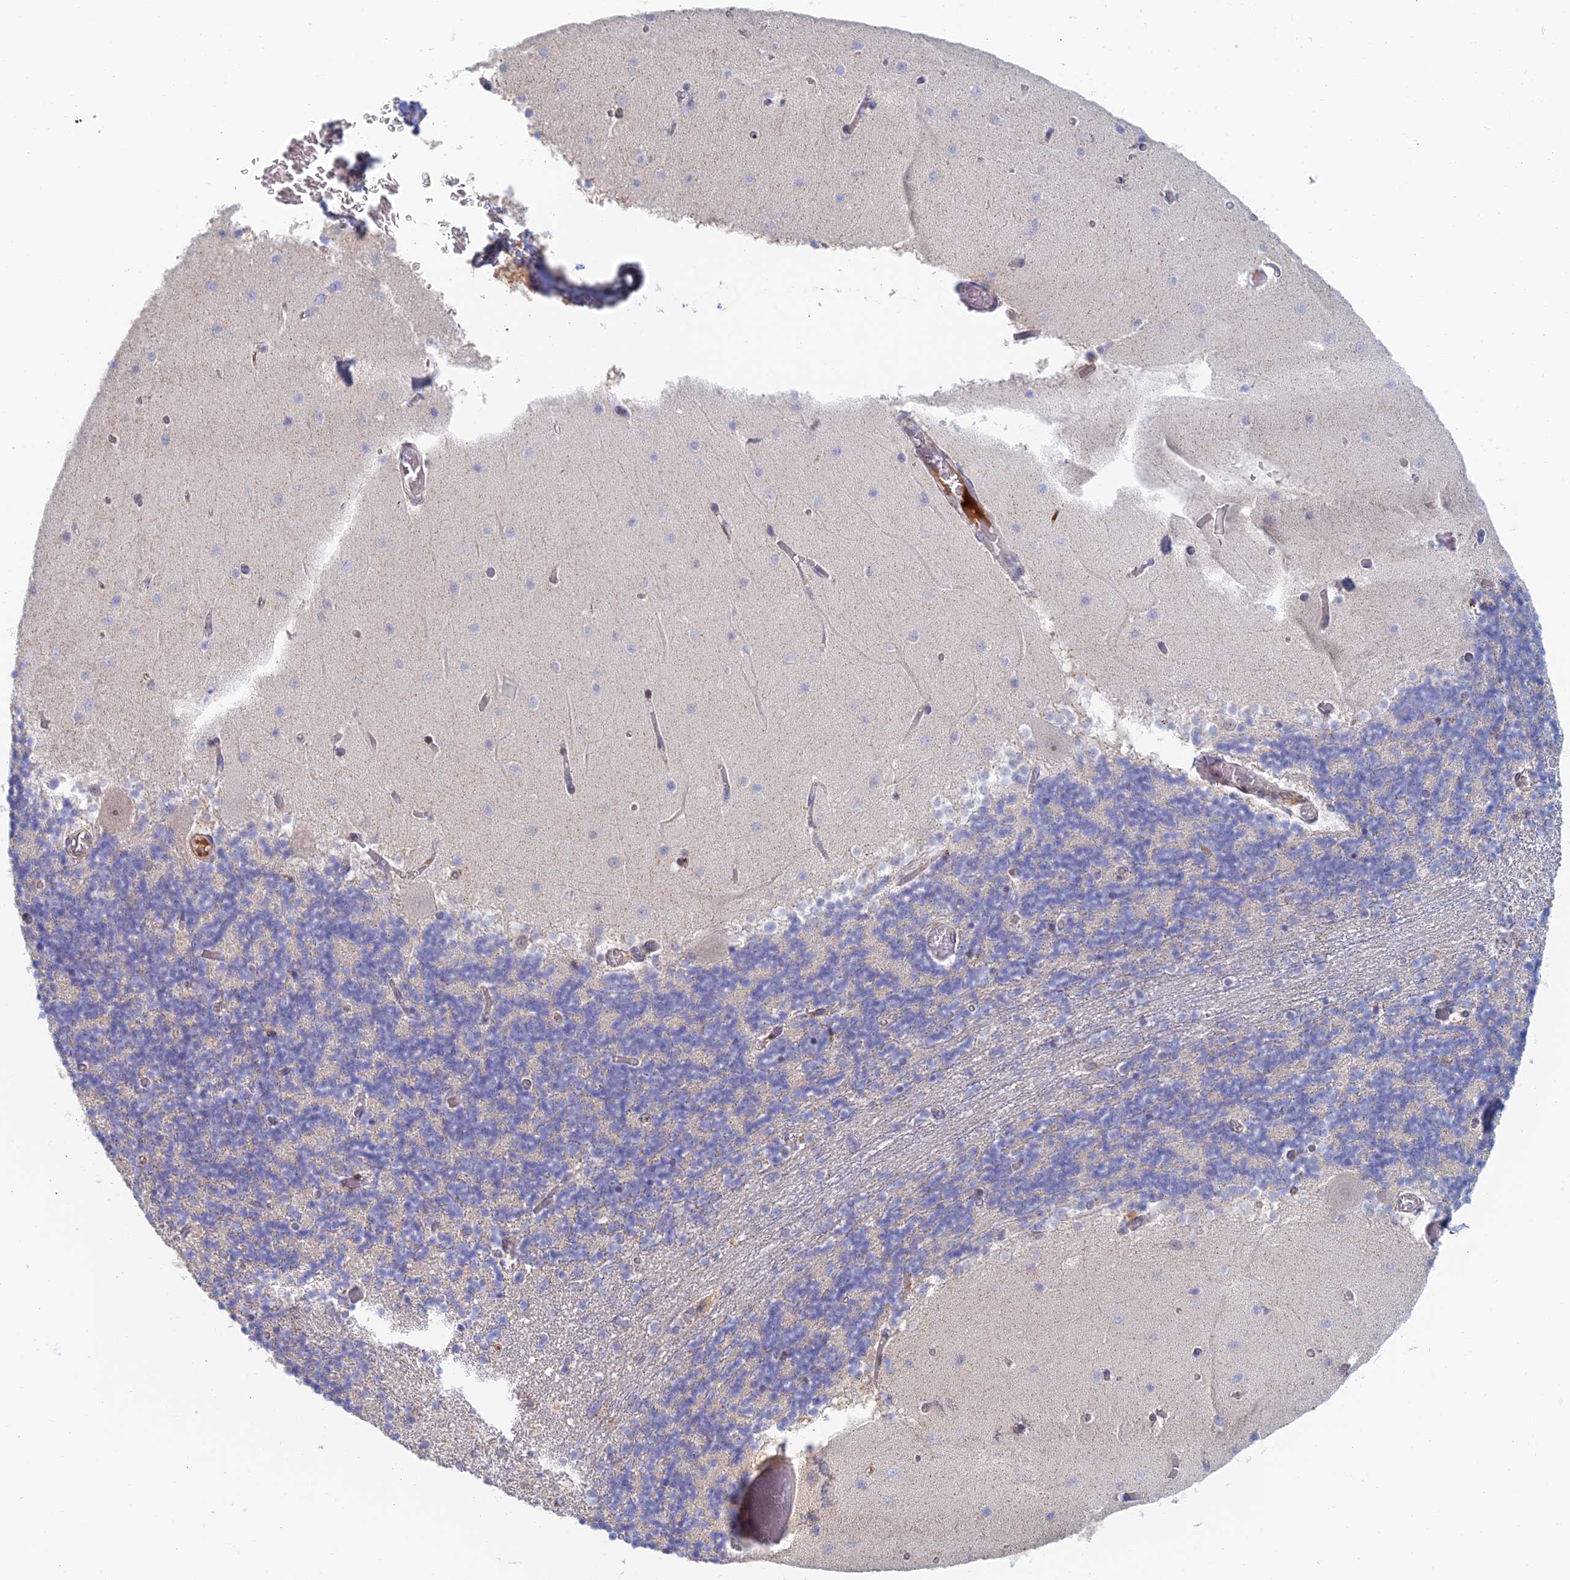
{"staining": {"intensity": "weak", "quantity": "<25%", "location": "nuclear"}, "tissue": "cerebellum", "cell_type": "Cells in granular layer", "image_type": "normal", "snomed": [{"axis": "morphology", "description": "Normal tissue, NOS"}, {"axis": "topography", "description": "Cerebellum"}], "caption": "An immunohistochemistry image of normal cerebellum is shown. There is no staining in cells in granular layer of cerebellum.", "gene": "ZUP1", "patient": {"sex": "female", "age": 28}}